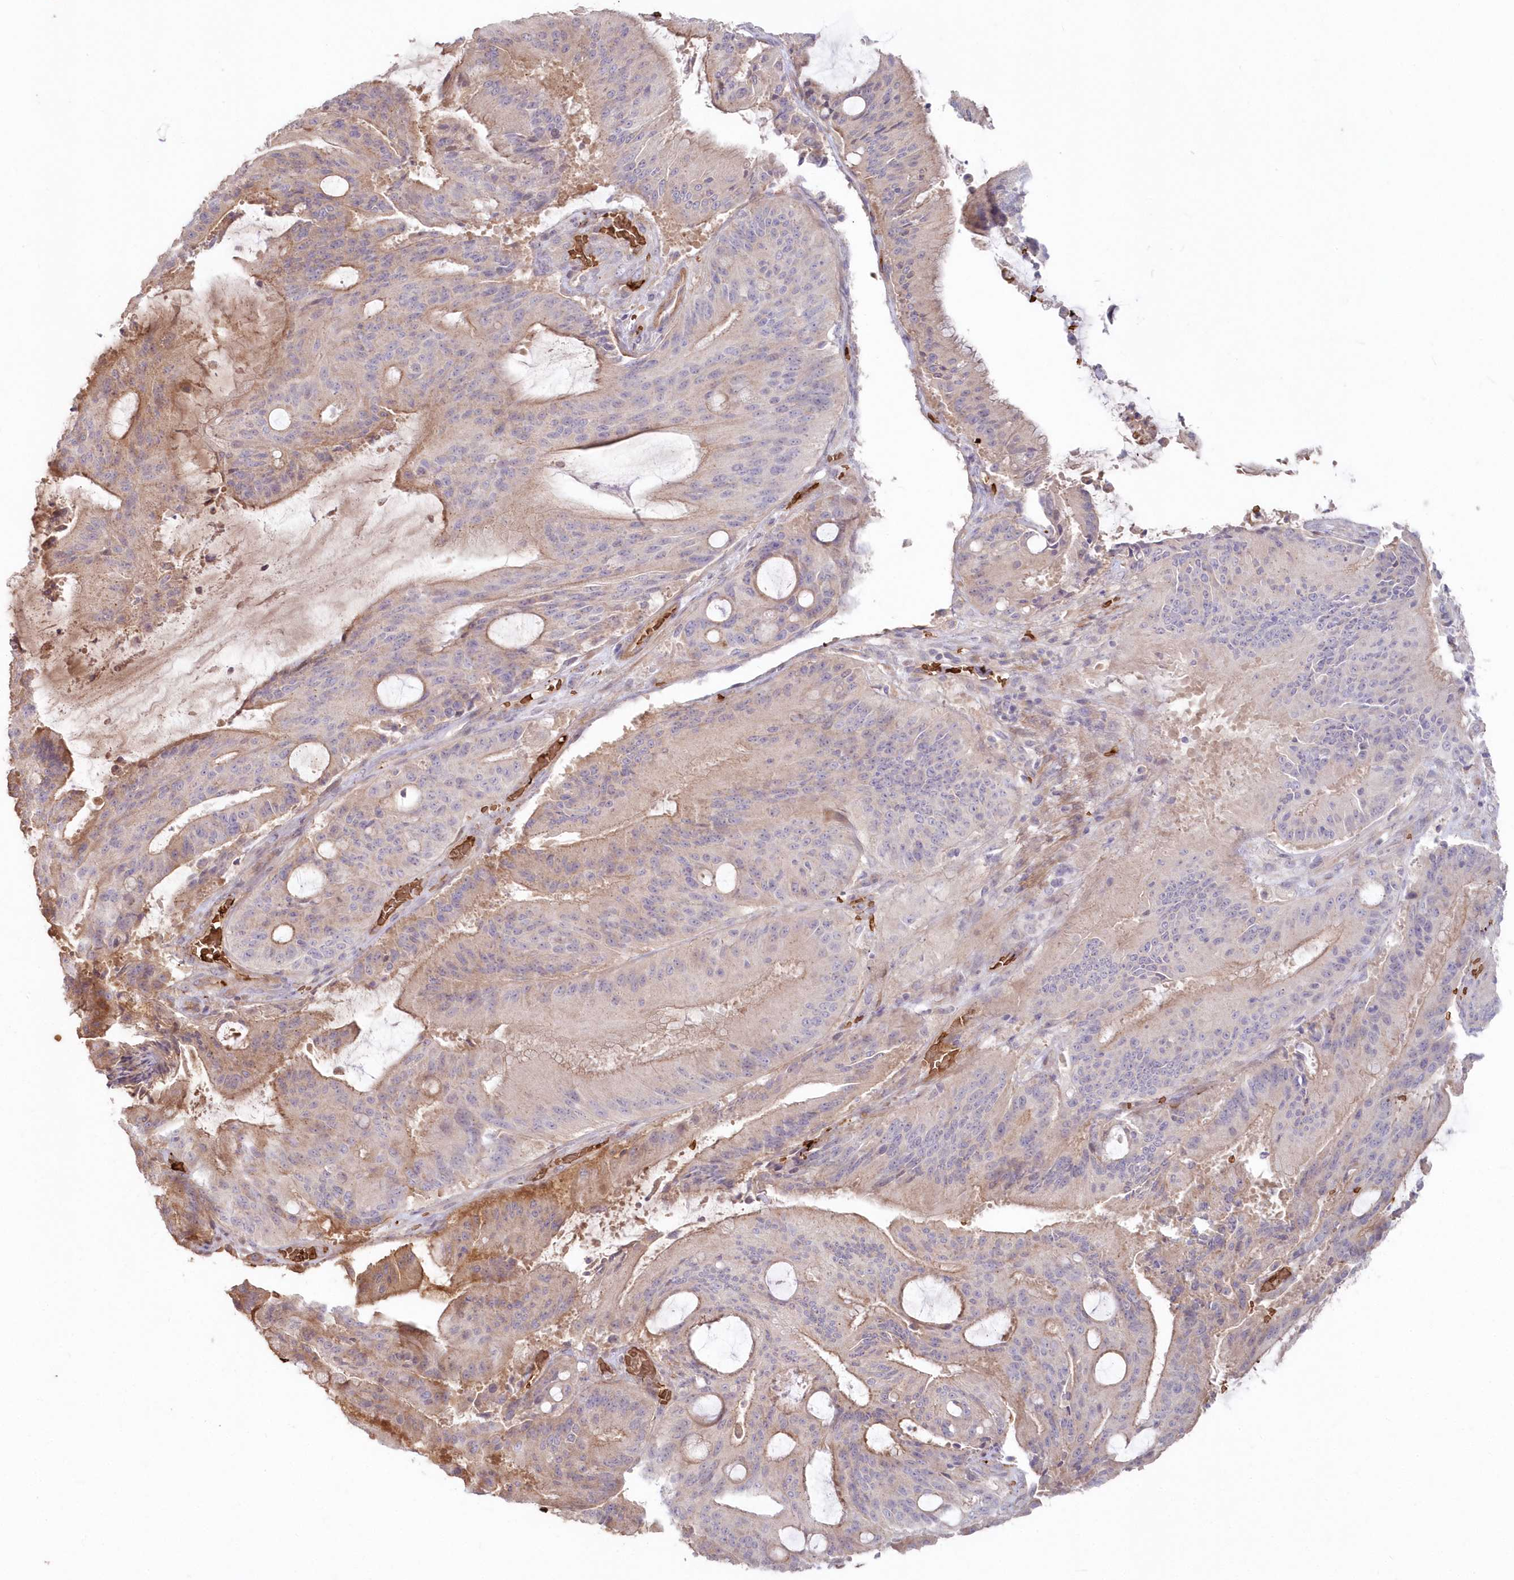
{"staining": {"intensity": "moderate", "quantity": "<25%", "location": "cytoplasmic/membranous"}, "tissue": "liver cancer", "cell_type": "Tumor cells", "image_type": "cancer", "snomed": [{"axis": "morphology", "description": "Normal tissue, NOS"}, {"axis": "morphology", "description": "Cholangiocarcinoma"}, {"axis": "topography", "description": "Liver"}, {"axis": "topography", "description": "Peripheral nerve tissue"}], "caption": "IHC staining of cholangiocarcinoma (liver), which displays low levels of moderate cytoplasmic/membranous staining in approximately <25% of tumor cells indicating moderate cytoplasmic/membranous protein positivity. The staining was performed using DAB (3,3'-diaminobenzidine) (brown) for protein detection and nuclei were counterstained in hematoxylin (blue).", "gene": "SERINC1", "patient": {"sex": "female", "age": 73}}